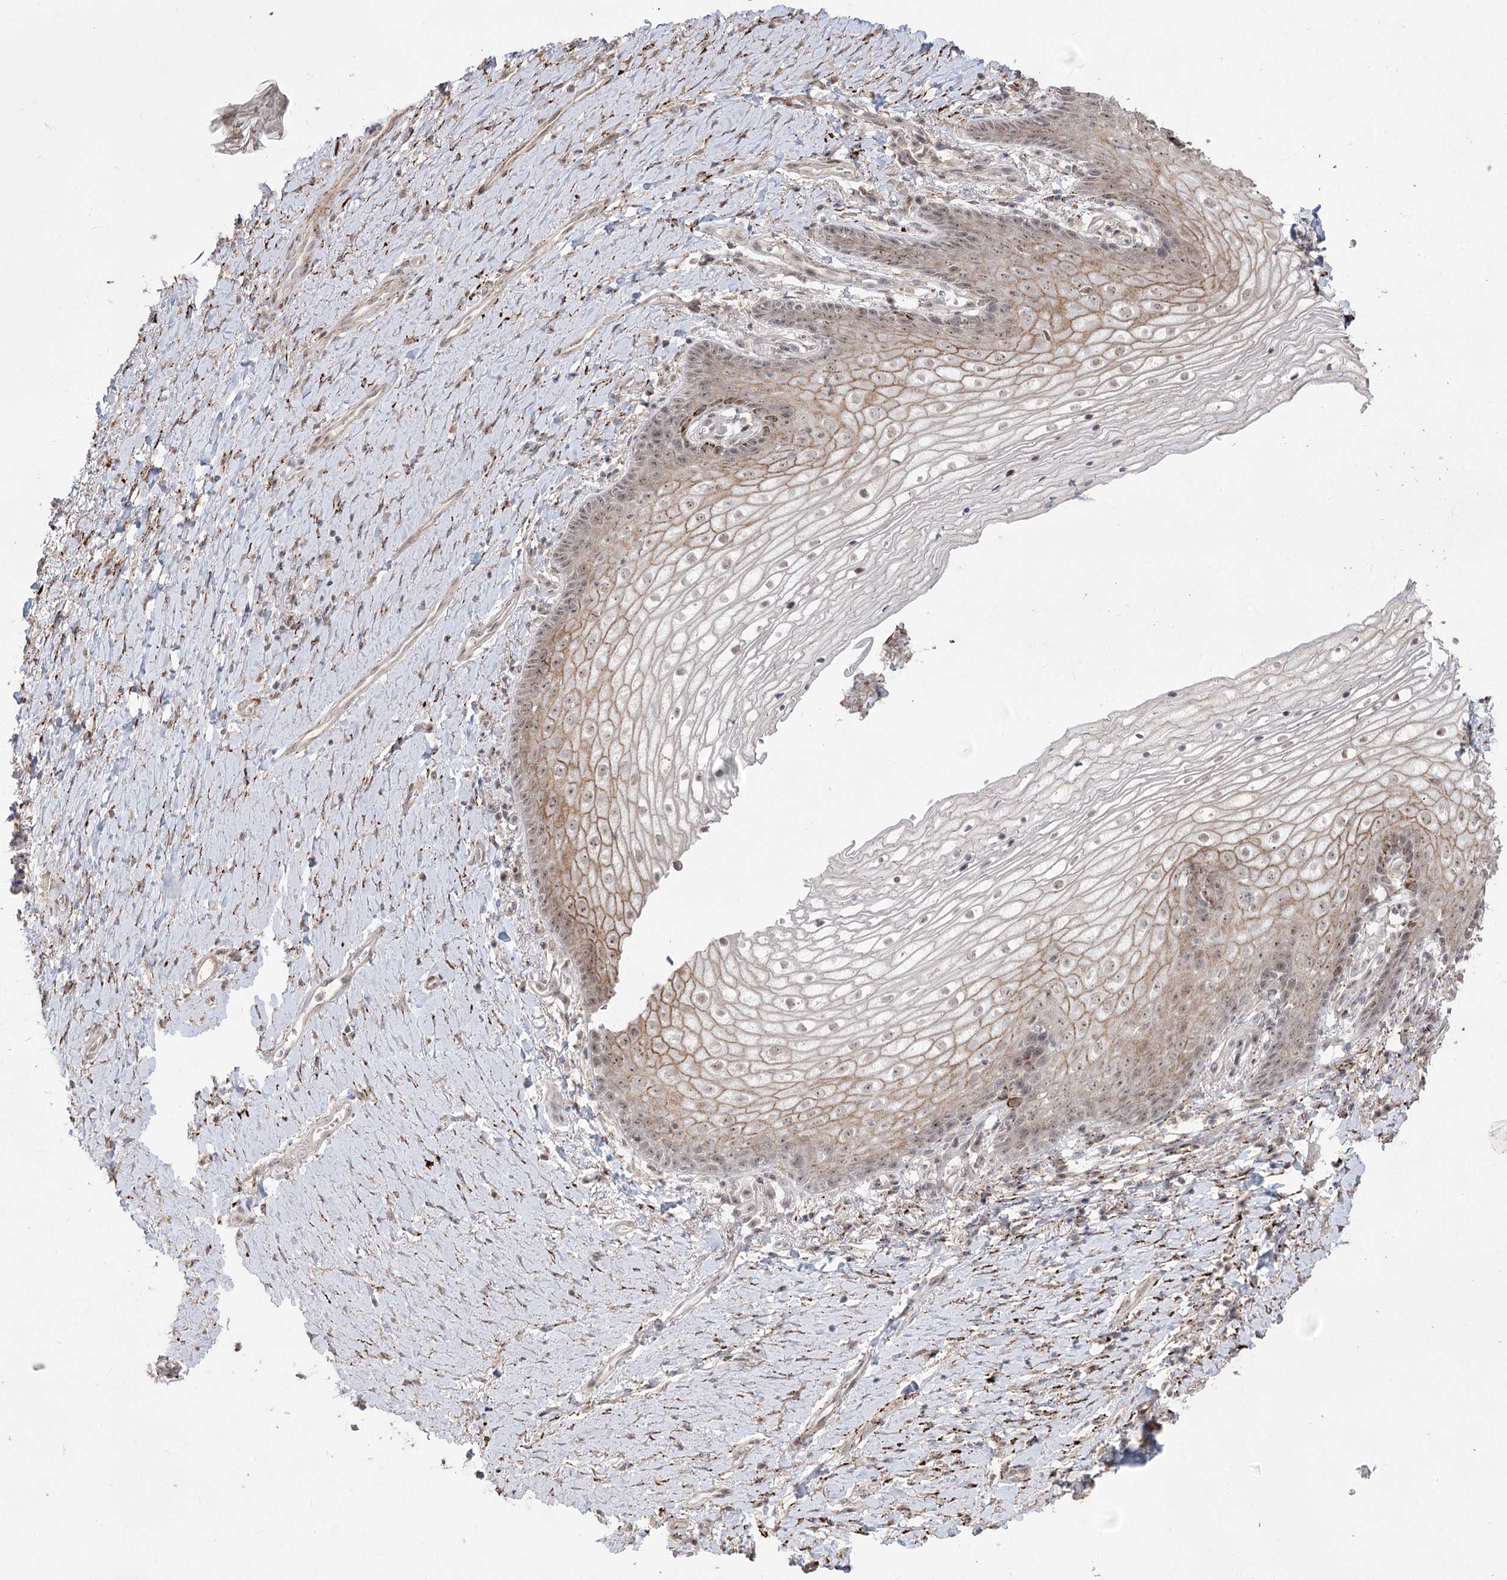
{"staining": {"intensity": "moderate", "quantity": ">75%", "location": "cytoplasmic/membranous"}, "tissue": "vagina", "cell_type": "Squamous epithelial cells", "image_type": "normal", "snomed": [{"axis": "morphology", "description": "Normal tissue, NOS"}, {"axis": "topography", "description": "Vagina"}], "caption": "The immunohistochemical stain labels moderate cytoplasmic/membranous positivity in squamous epithelial cells of normal vagina.", "gene": "ZSCAN23", "patient": {"sex": "female", "age": 60}}